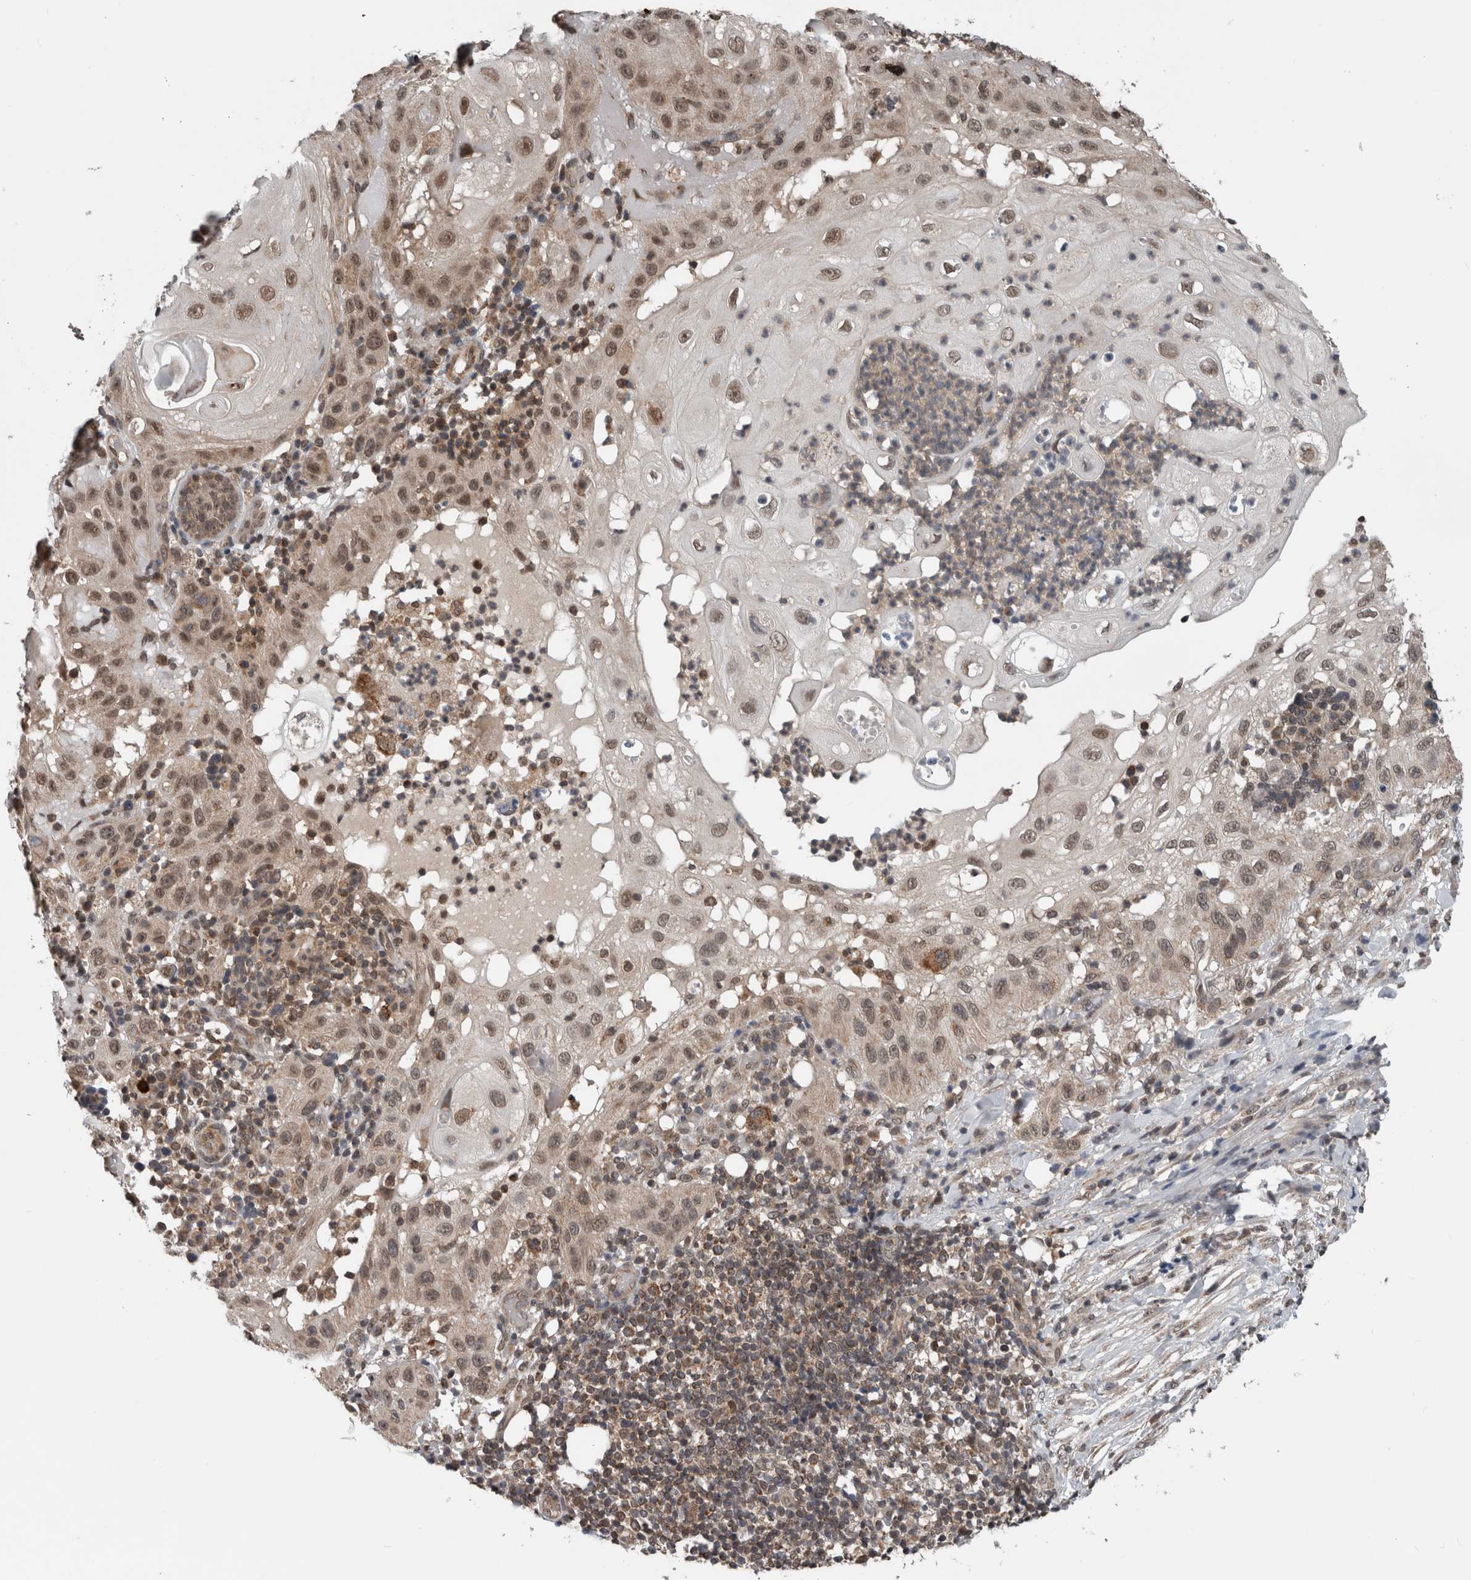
{"staining": {"intensity": "moderate", "quantity": ">75%", "location": "nuclear"}, "tissue": "skin cancer", "cell_type": "Tumor cells", "image_type": "cancer", "snomed": [{"axis": "morphology", "description": "Normal tissue, NOS"}, {"axis": "morphology", "description": "Squamous cell carcinoma, NOS"}, {"axis": "topography", "description": "Skin"}], "caption": "Skin cancer (squamous cell carcinoma) was stained to show a protein in brown. There is medium levels of moderate nuclear positivity in about >75% of tumor cells.", "gene": "ENY2", "patient": {"sex": "female", "age": 96}}